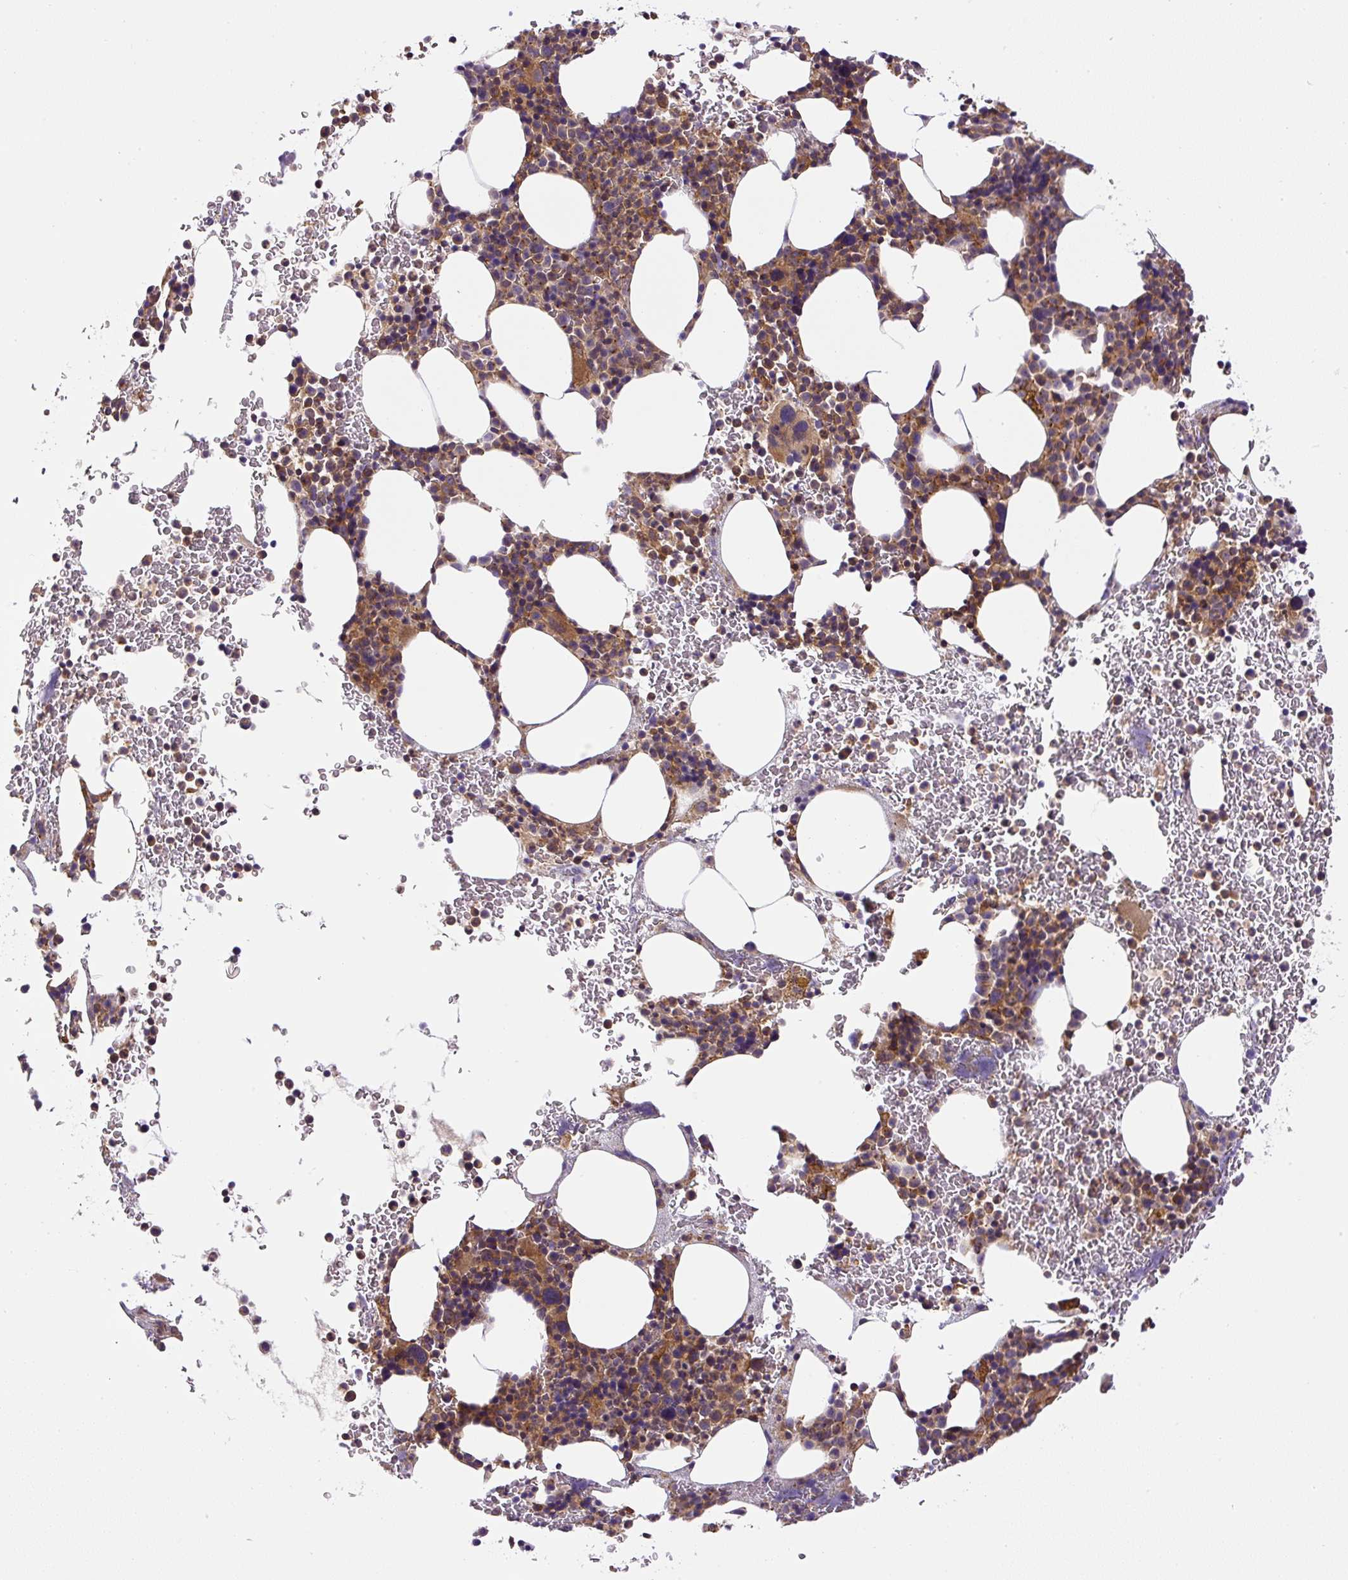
{"staining": {"intensity": "weak", "quantity": "25%-75%", "location": "cytoplasmic/membranous"}, "tissue": "bone marrow", "cell_type": "Hematopoietic cells", "image_type": "normal", "snomed": [{"axis": "morphology", "description": "Normal tissue, NOS"}, {"axis": "topography", "description": "Bone marrow"}], "caption": "Unremarkable bone marrow demonstrates weak cytoplasmic/membranous positivity in approximately 25%-75% of hematopoietic cells (DAB IHC with brightfield microscopy, high magnification)..", "gene": "CCDC28A", "patient": {"sex": "male", "age": 62}}